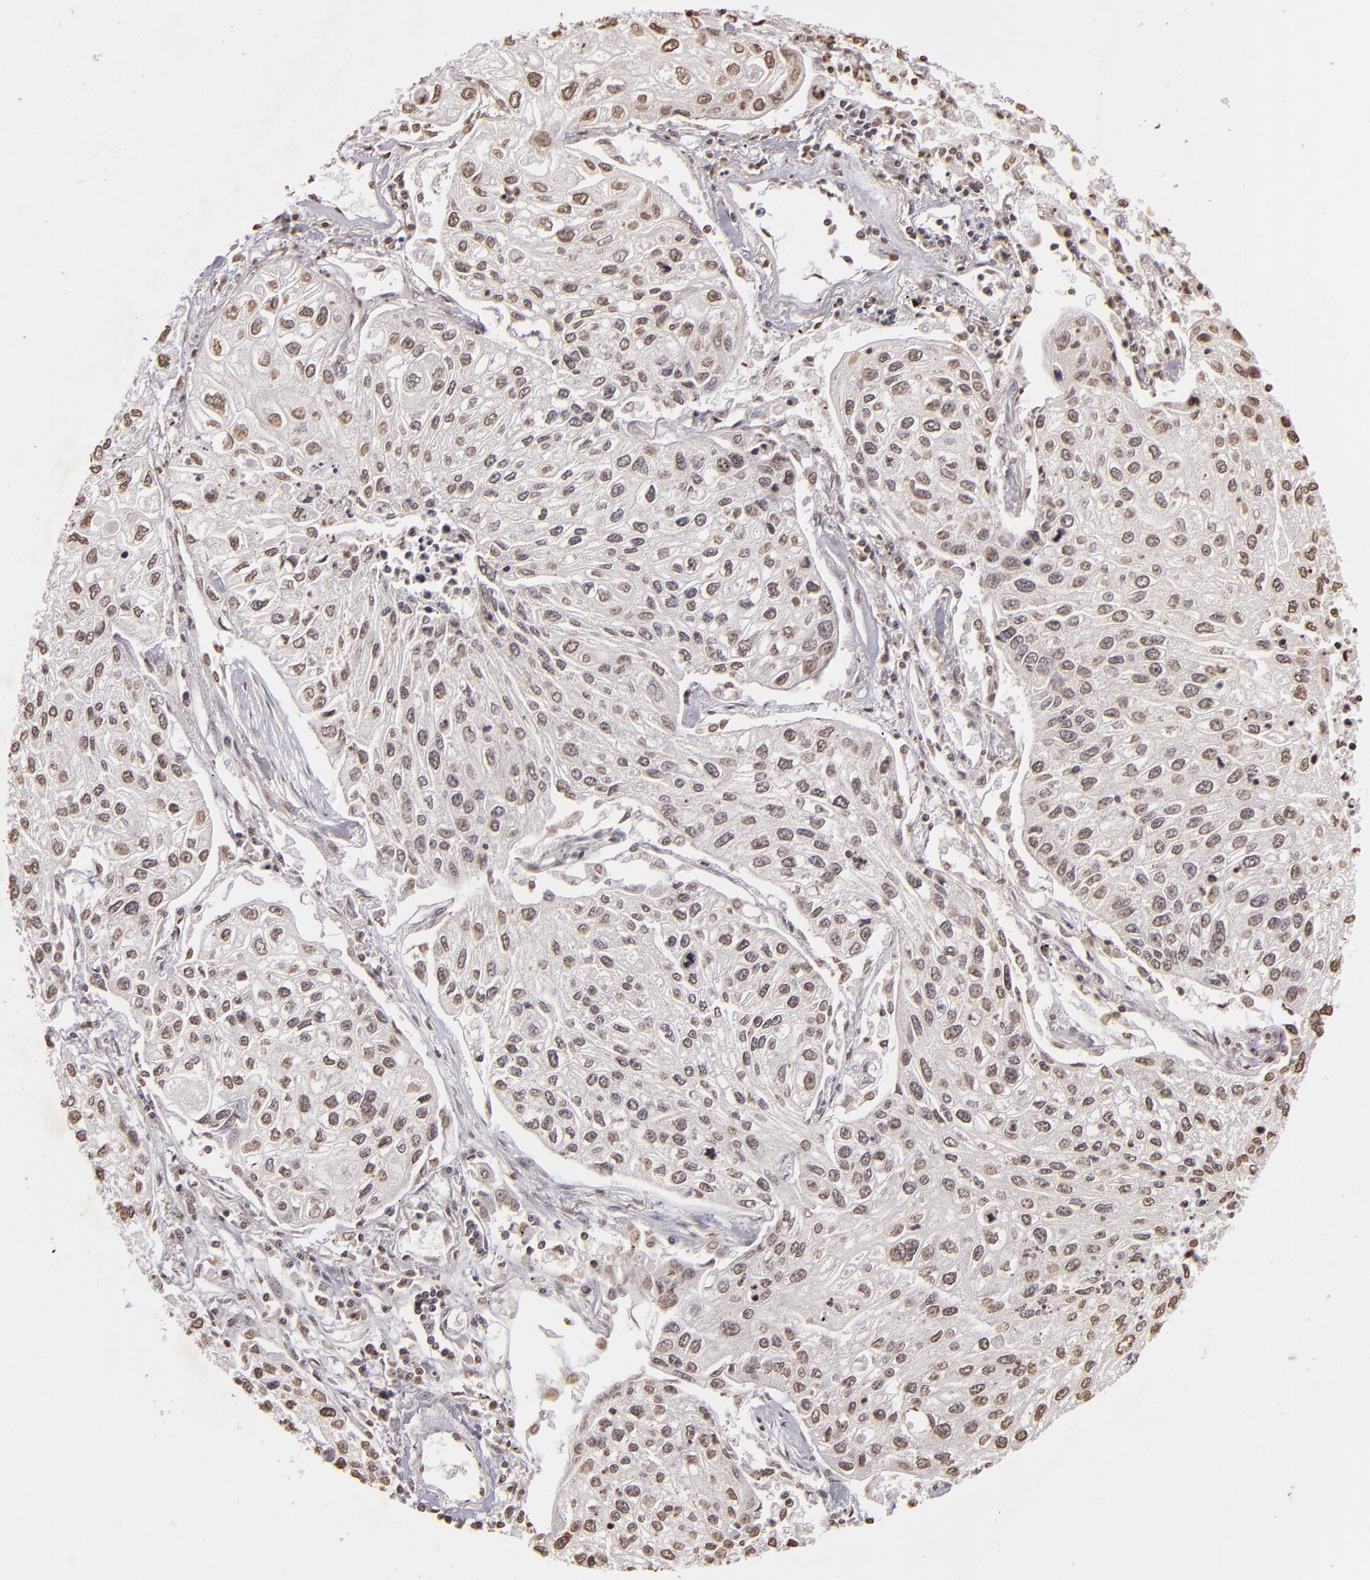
{"staining": {"intensity": "weak", "quantity": ">75%", "location": "nuclear"}, "tissue": "lung cancer", "cell_type": "Tumor cells", "image_type": "cancer", "snomed": [{"axis": "morphology", "description": "Squamous cell carcinoma, NOS"}, {"axis": "topography", "description": "Lung"}], "caption": "A high-resolution image shows immunohistochemistry (IHC) staining of lung cancer, which reveals weak nuclear expression in approximately >75% of tumor cells.", "gene": "THRB", "patient": {"sex": "male", "age": 75}}